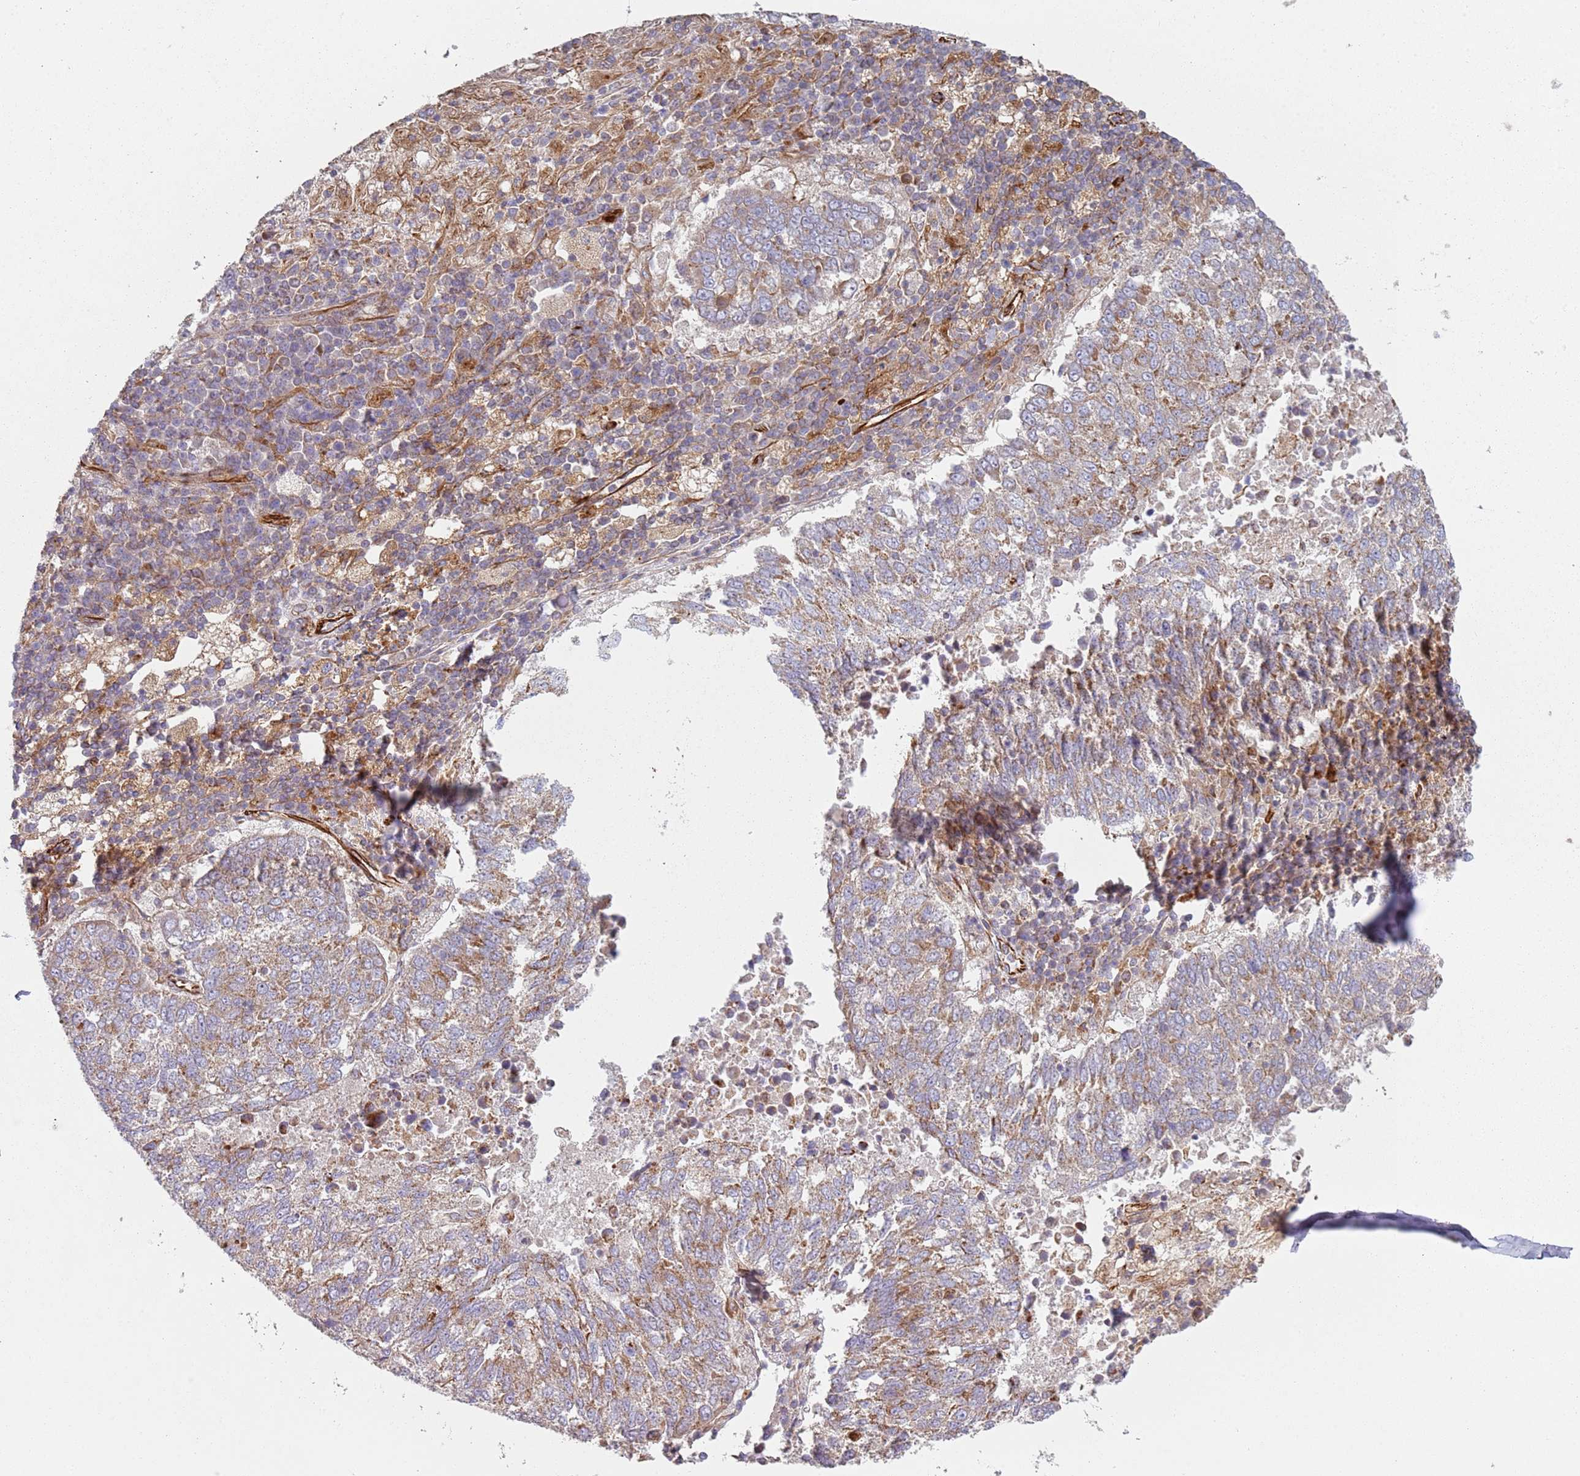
{"staining": {"intensity": "moderate", "quantity": ">75%", "location": "cytoplasmic/membranous"}, "tissue": "lung cancer", "cell_type": "Tumor cells", "image_type": "cancer", "snomed": [{"axis": "morphology", "description": "Squamous cell carcinoma, NOS"}, {"axis": "topography", "description": "Lung"}], "caption": "Protein staining by immunohistochemistry (IHC) shows moderate cytoplasmic/membranous expression in approximately >75% of tumor cells in lung squamous cell carcinoma.", "gene": "SNAPIN", "patient": {"sex": "male", "age": 73}}